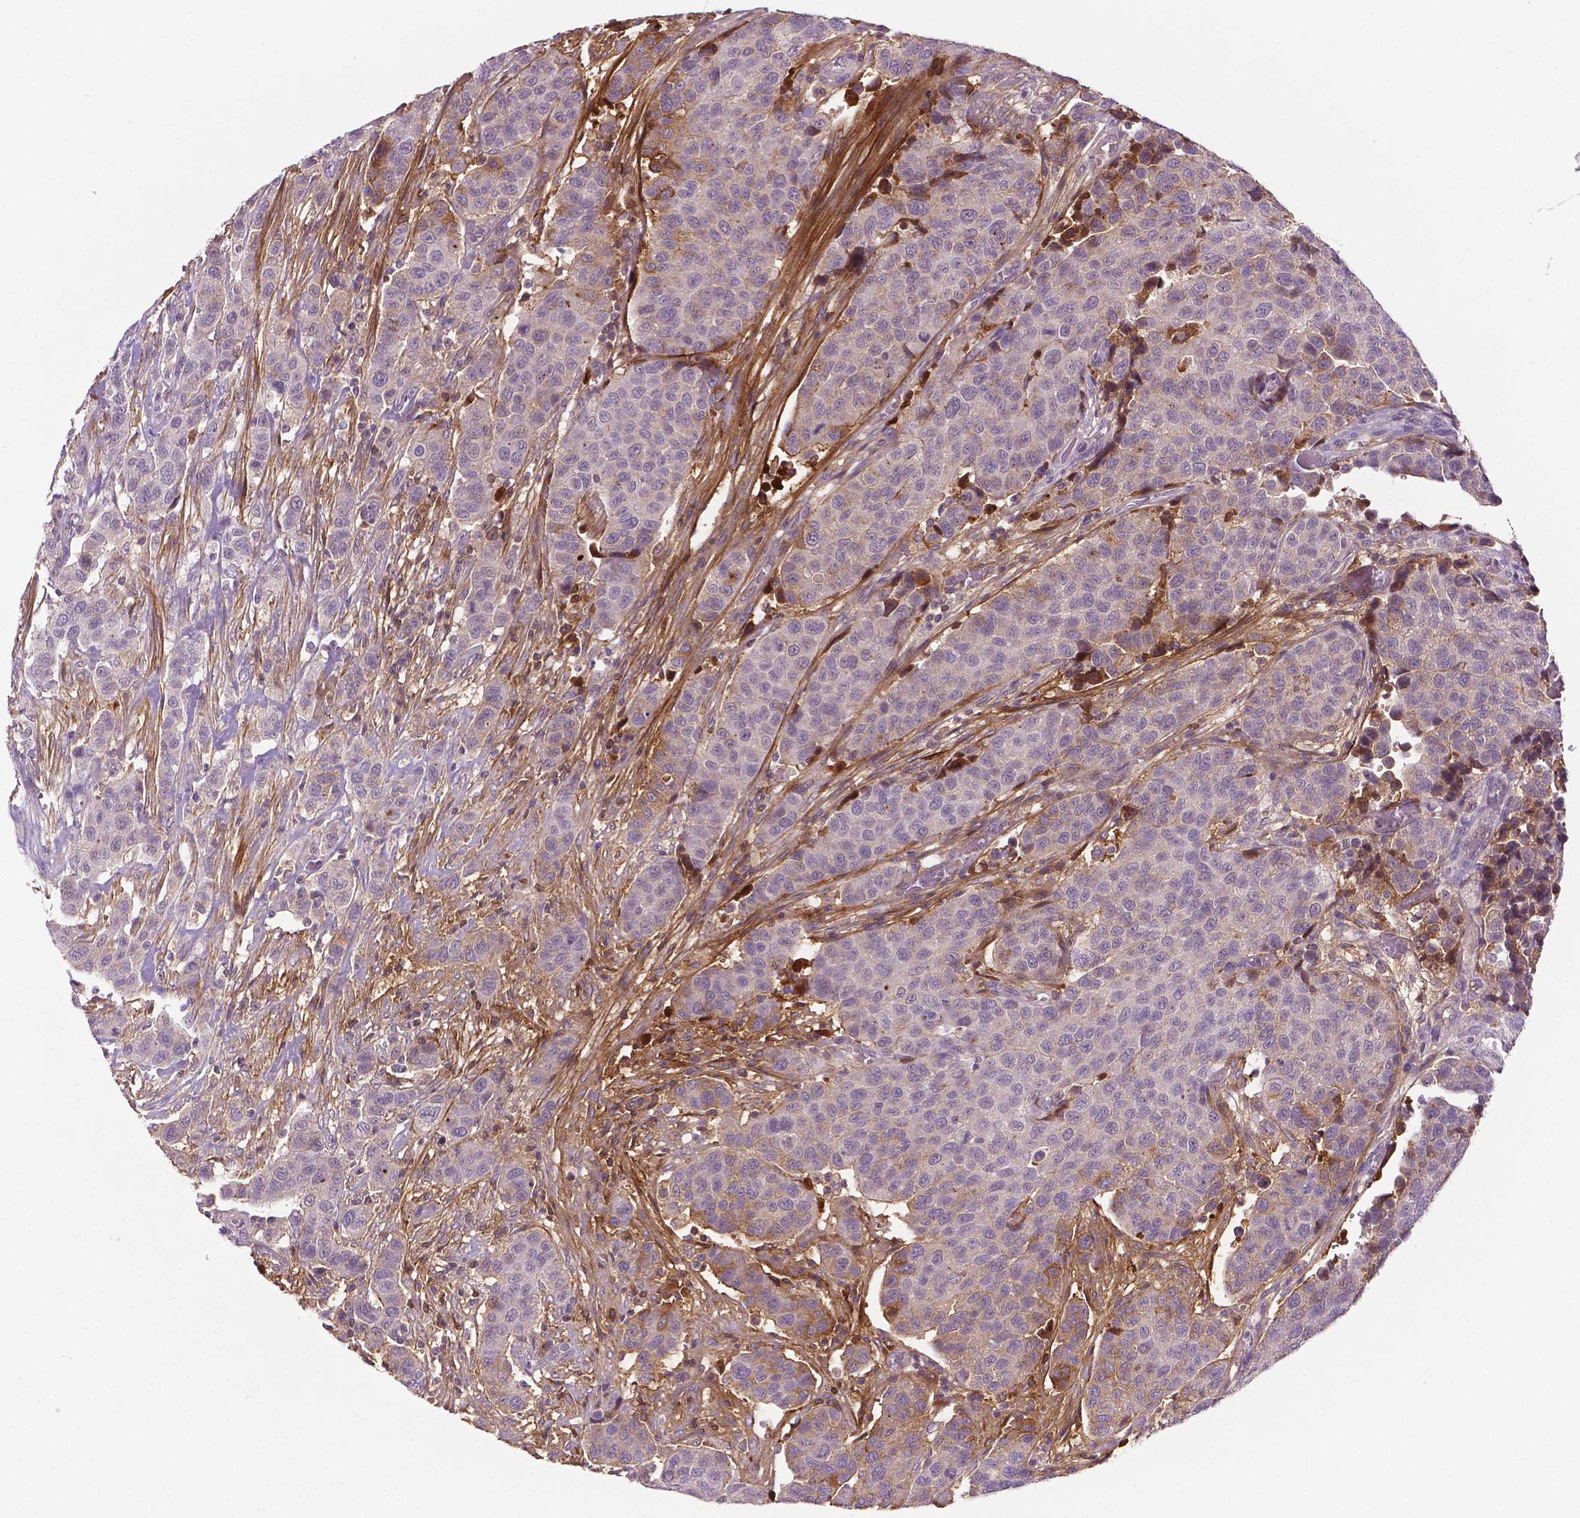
{"staining": {"intensity": "negative", "quantity": "none", "location": "none"}, "tissue": "urothelial cancer", "cell_type": "Tumor cells", "image_type": "cancer", "snomed": [{"axis": "morphology", "description": "Urothelial carcinoma, High grade"}, {"axis": "topography", "description": "Urinary bladder"}], "caption": "Immunohistochemical staining of human urothelial cancer shows no significant positivity in tumor cells.", "gene": "FBLN1", "patient": {"sex": "female", "age": 58}}